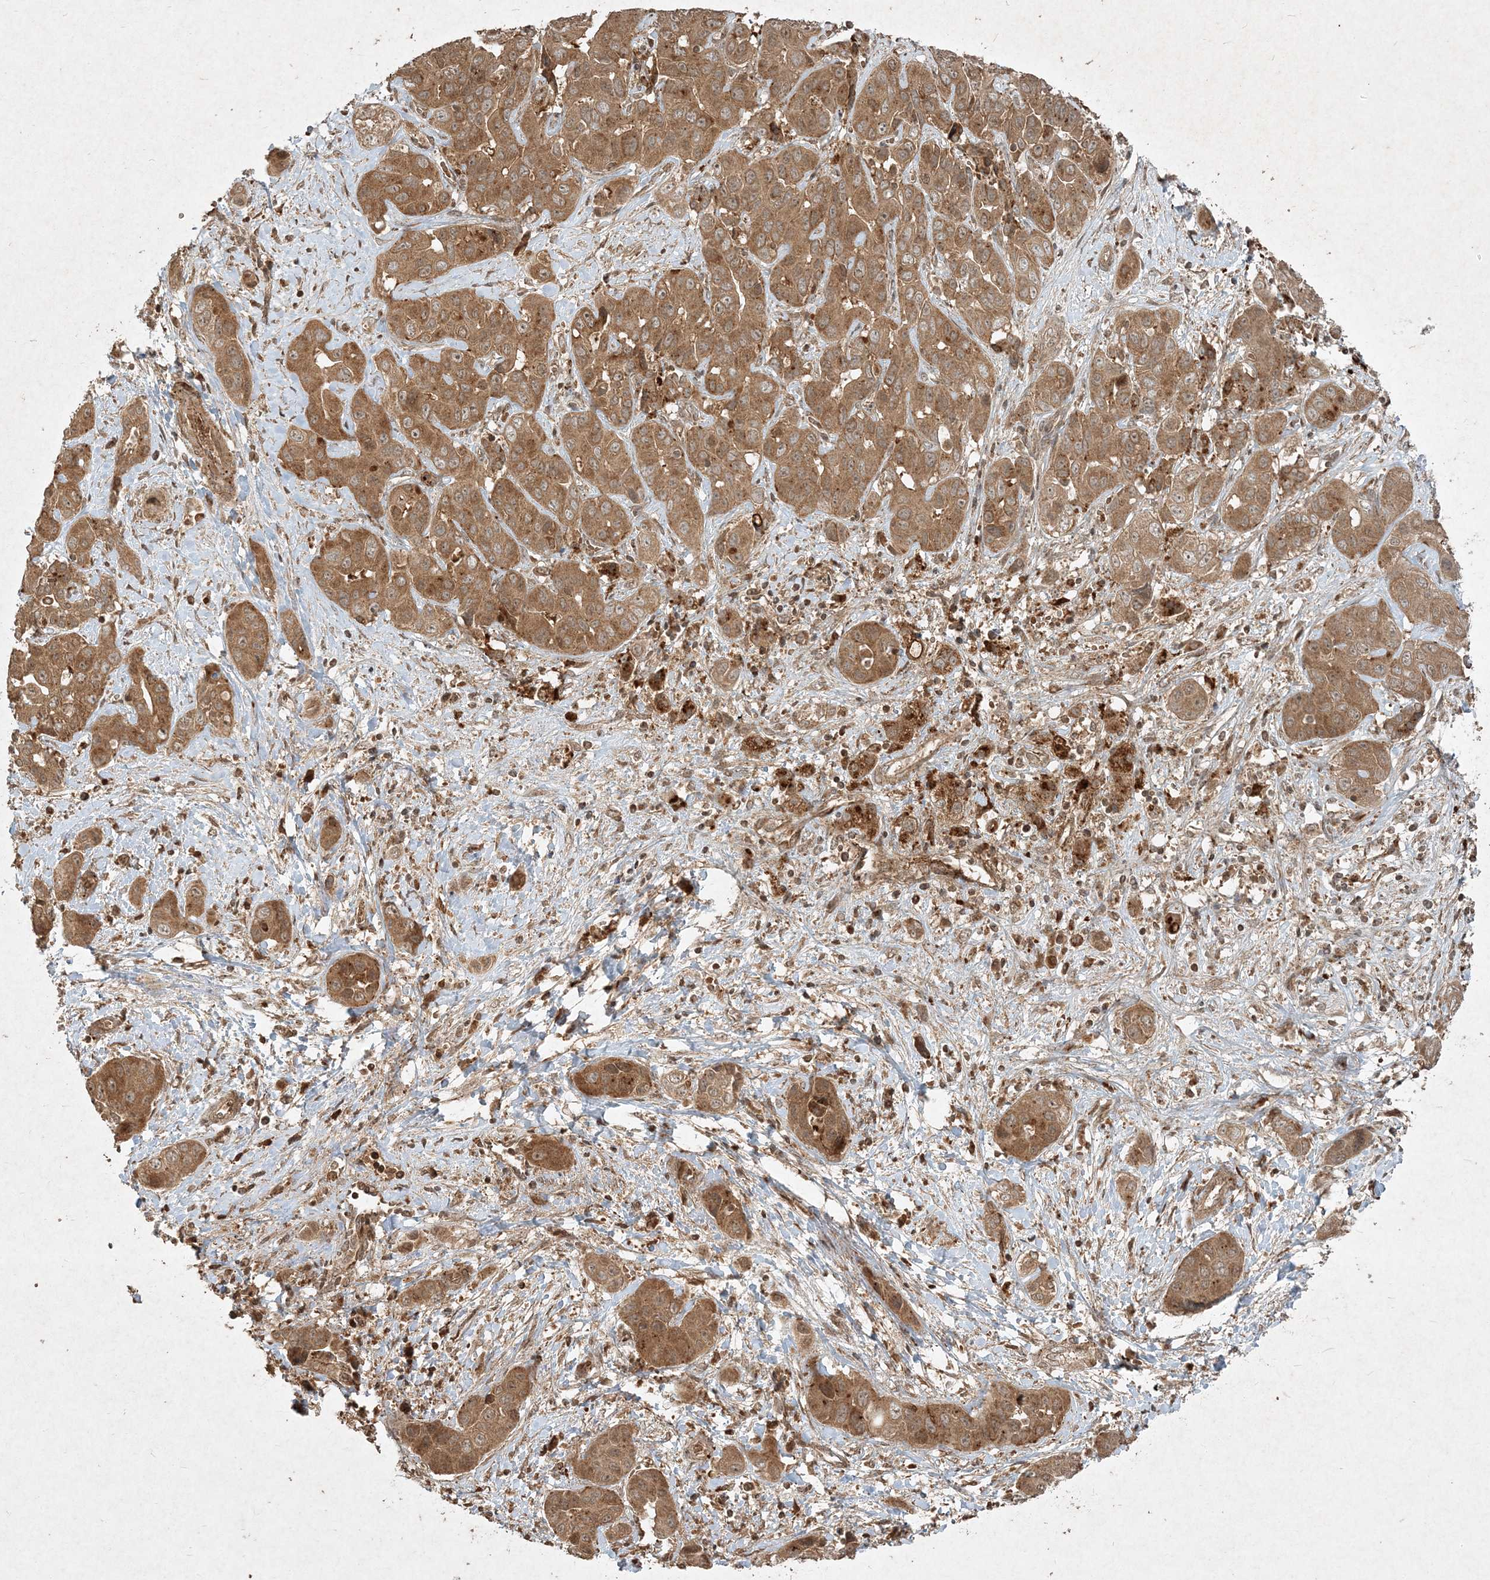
{"staining": {"intensity": "moderate", "quantity": ">75%", "location": "cytoplasmic/membranous"}, "tissue": "liver cancer", "cell_type": "Tumor cells", "image_type": "cancer", "snomed": [{"axis": "morphology", "description": "Cholangiocarcinoma"}, {"axis": "topography", "description": "Liver"}], "caption": "This is an image of immunohistochemistry (IHC) staining of cholangiocarcinoma (liver), which shows moderate expression in the cytoplasmic/membranous of tumor cells.", "gene": "NARS1", "patient": {"sex": "female", "age": 52}}